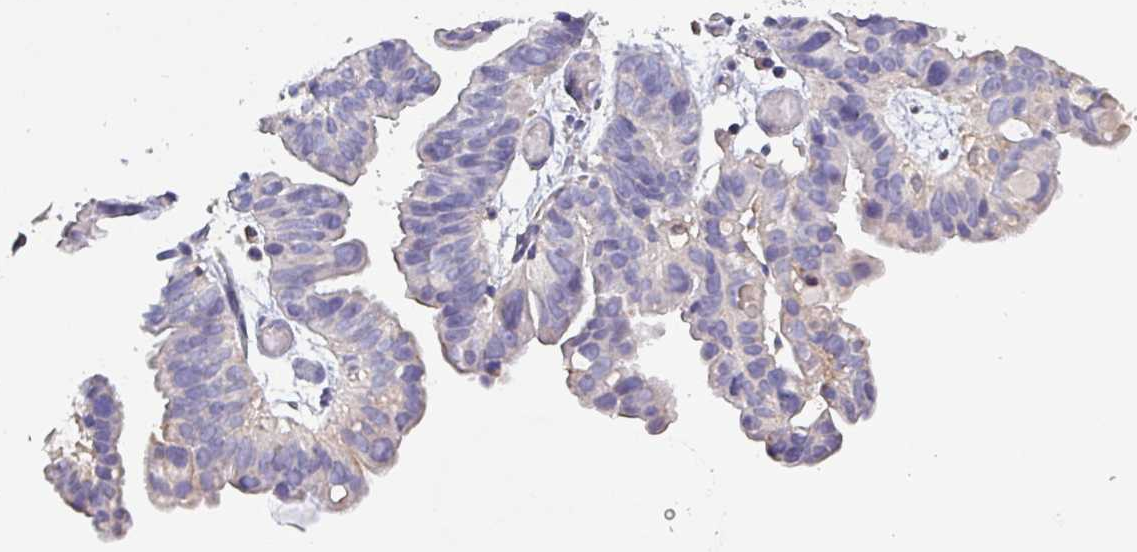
{"staining": {"intensity": "negative", "quantity": "none", "location": "none"}, "tissue": "ovarian cancer", "cell_type": "Tumor cells", "image_type": "cancer", "snomed": [{"axis": "morphology", "description": "Cystadenocarcinoma, serous, NOS"}, {"axis": "topography", "description": "Ovary"}], "caption": "Immunohistochemistry (IHC) micrograph of ovarian cancer (serous cystadenocarcinoma) stained for a protein (brown), which displays no staining in tumor cells. (Immunohistochemistry (IHC), brightfield microscopy, high magnification).", "gene": "HTRA4", "patient": {"sex": "female", "age": 56}}